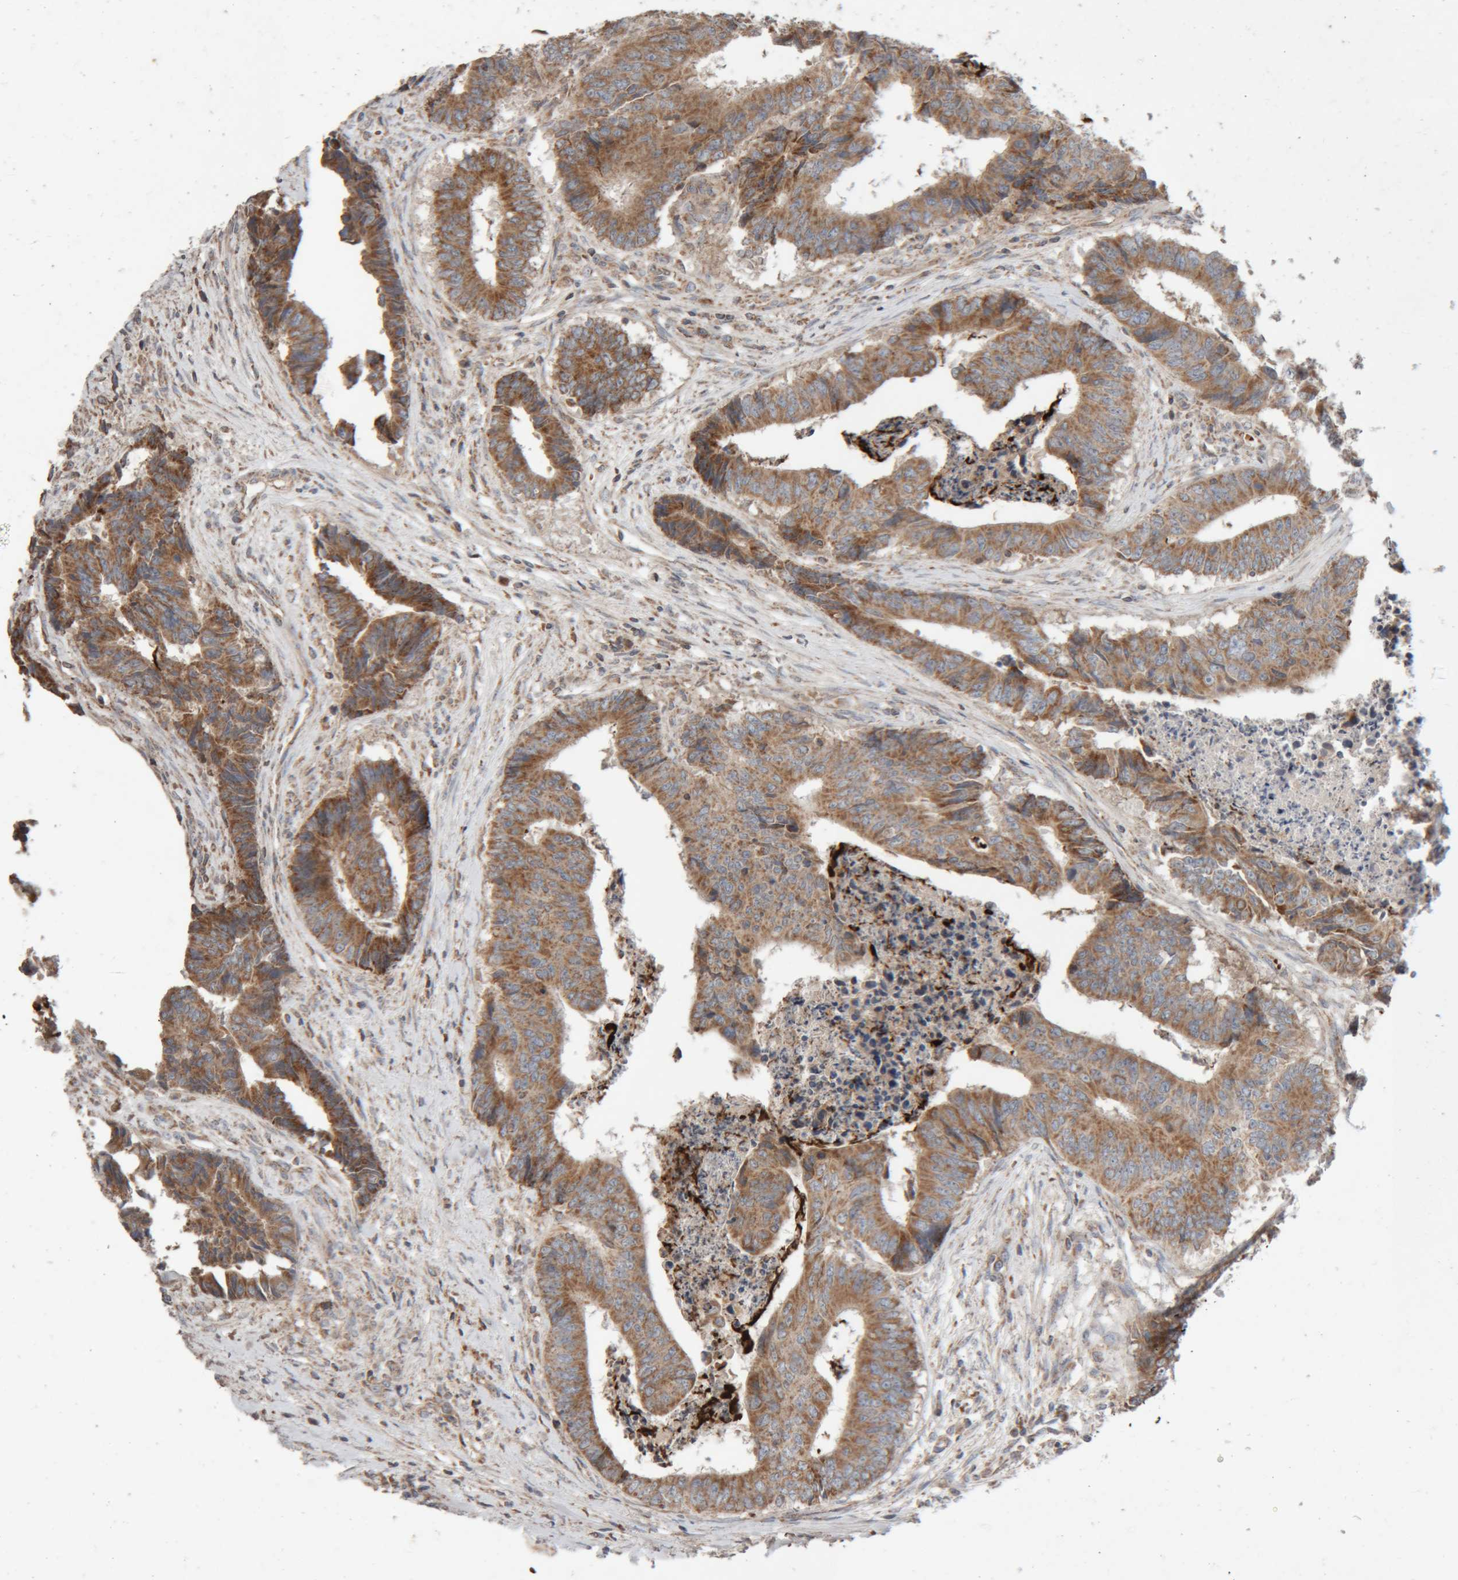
{"staining": {"intensity": "moderate", "quantity": ">75%", "location": "cytoplasmic/membranous"}, "tissue": "colorectal cancer", "cell_type": "Tumor cells", "image_type": "cancer", "snomed": [{"axis": "morphology", "description": "Adenocarcinoma, NOS"}, {"axis": "topography", "description": "Rectum"}], "caption": "There is medium levels of moderate cytoplasmic/membranous staining in tumor cells of adenocarcinoma (colorectal), as demonstrated by immunohistochemical staining (brown color).", "gene": "KIF21B", "patient": {"sex": "male", "age": 84}}